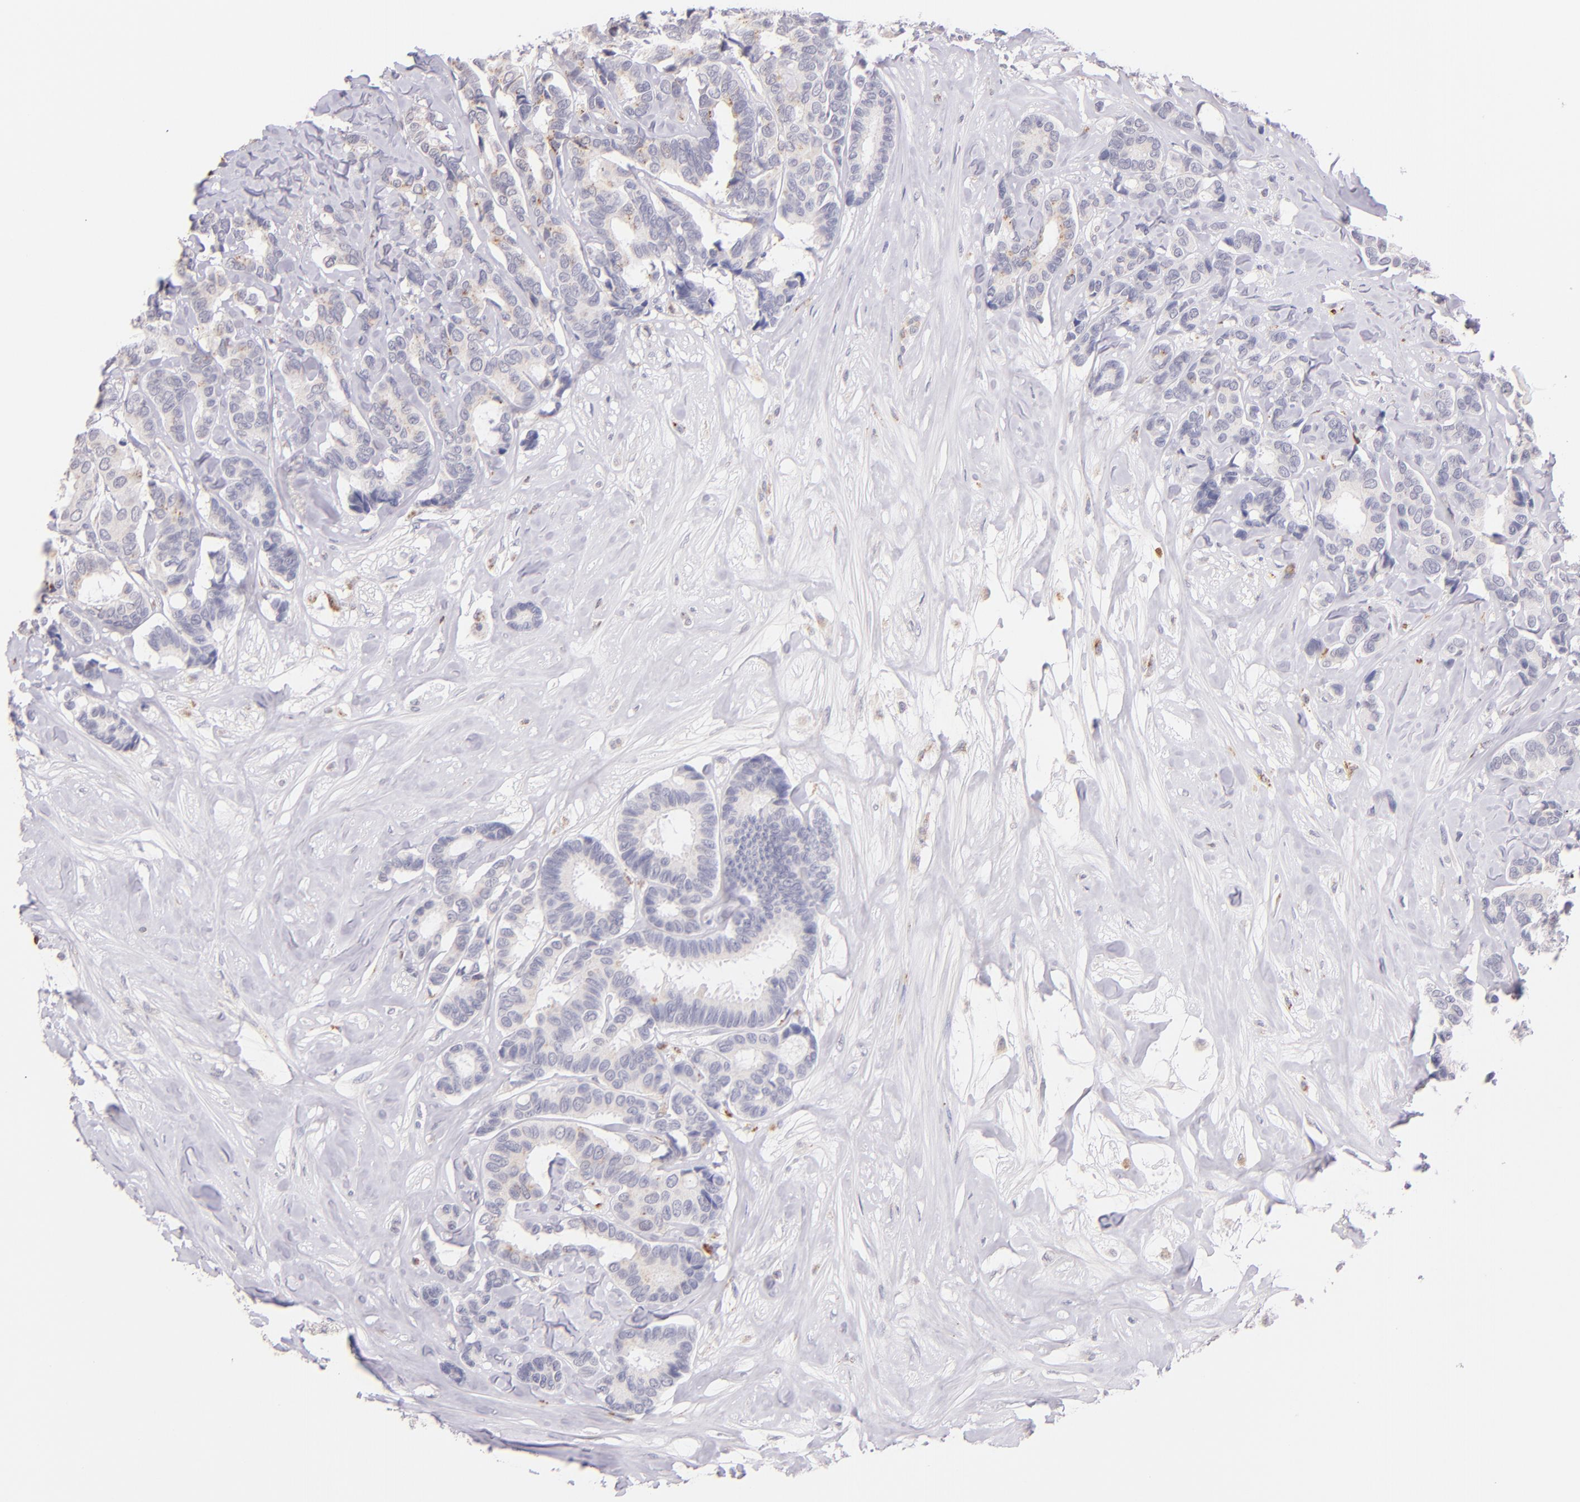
{"staining": {"intensity": "negative", "quantity": "none", "location": "none"}, "tissue": "breast cancer", "cell_type": "Tumor cells", "image_type": "cancer", "snomed": [{"axis": "morphology", "description": "Duct carcinoma"}, {"axis": "topography", "description": "Breast"}], "caption": "The IHC photomicrograph has no significant staining in tumor cells of invasive ductal carcinoma (breast) tissue.", "gene": "ZAP70", "patient": {"sex": "female", "age": 87}}